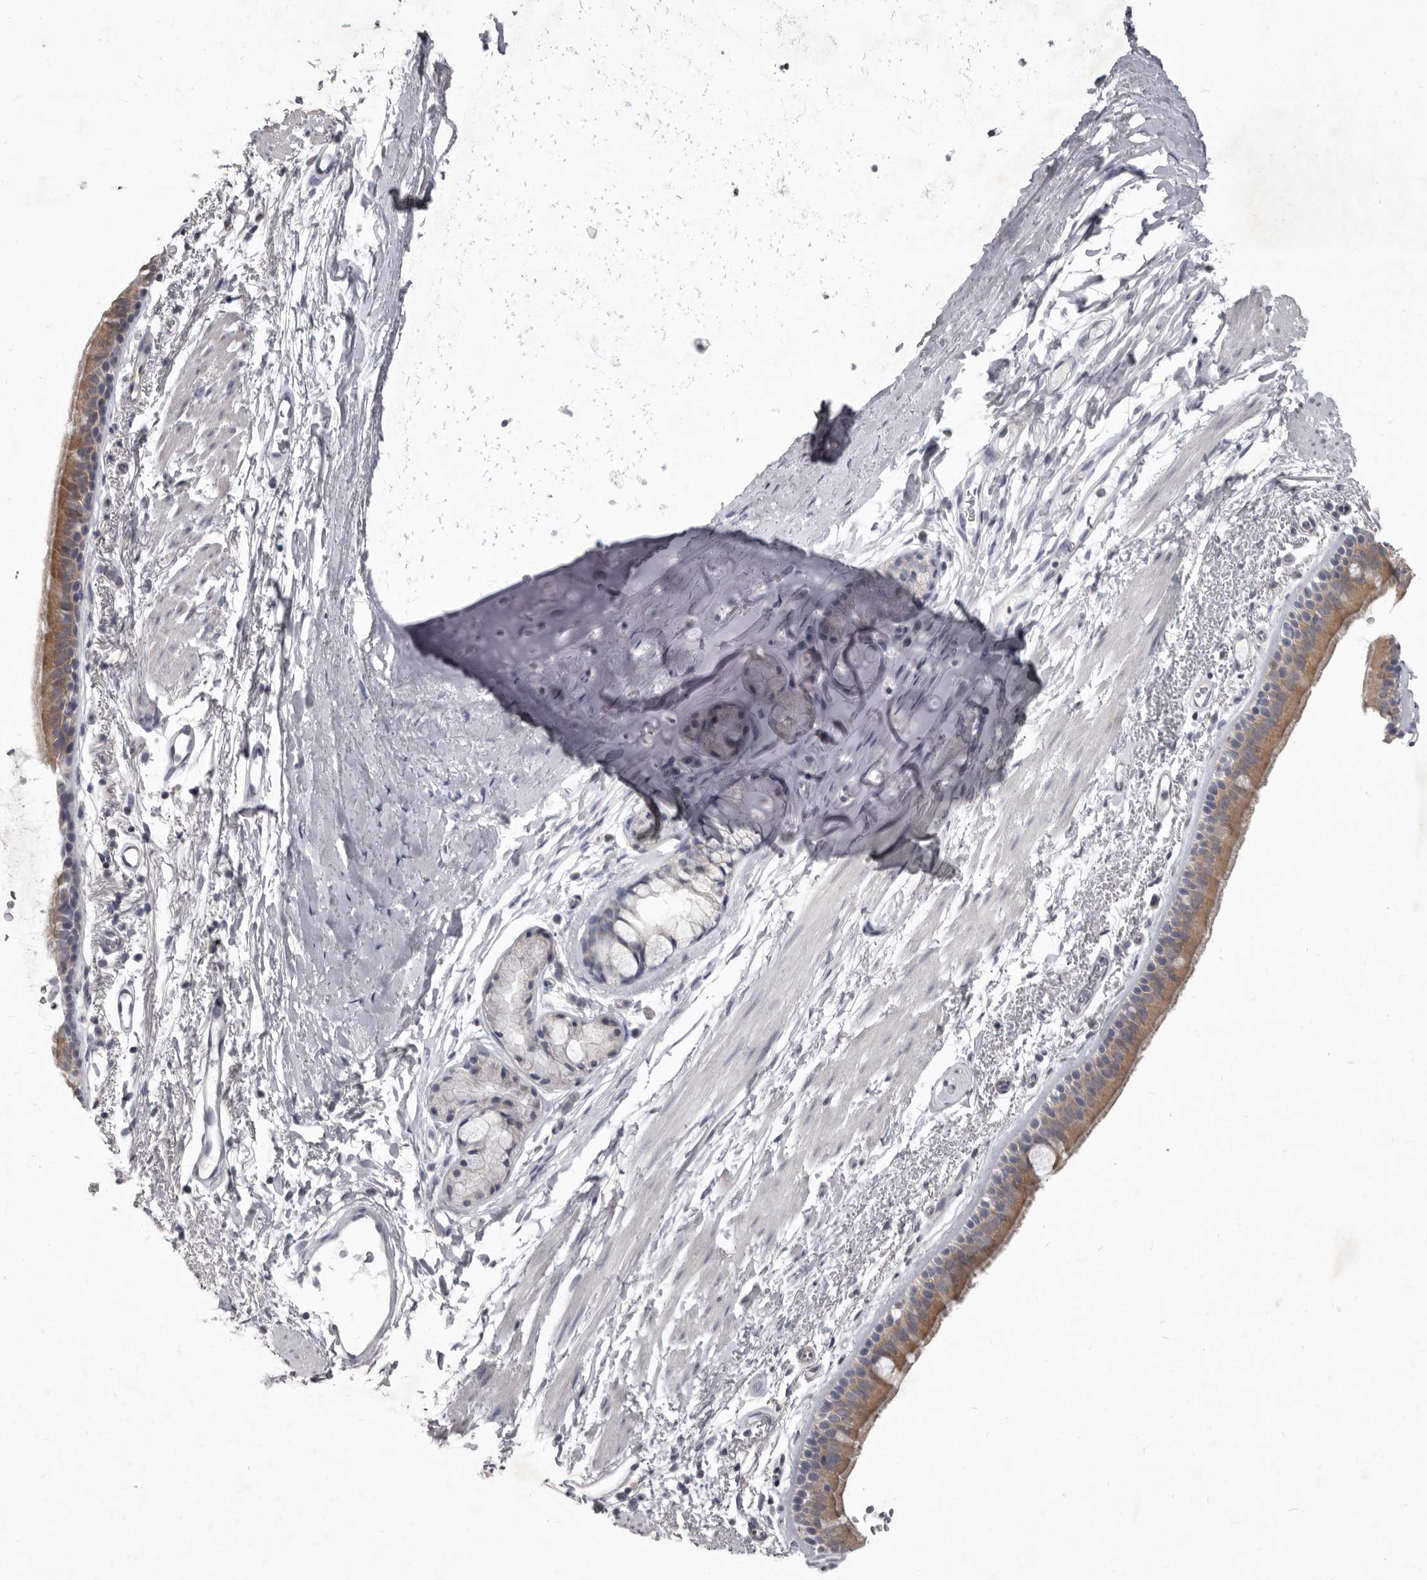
{"staining": {"intensity": "moderate", "quantity": "25%-75%", "location": "cytoplasmic/membranous"}, "tissue": "bronchus", "cell_type": "Respiratory epithelial cells", "image_type": "normal", "snomed": [{"axis": "morphology", "description": "Normal tissue, NOS"}, {"axis": "topography", "description": "Lymph node"}, {"axis": "topography", "description": "Bronchus"}], "caption": "IHC of unremarkable human bronchus exhibits medium levels of moderate cytoplasmic/membranous expression in approximately 25%-75% of respiratory epithelial cells. The protein of interest is shown in brown color, while the nuclei are stained blue.", "gene": "GSK3B", "patient": {"sex": "female", "age": 70}}